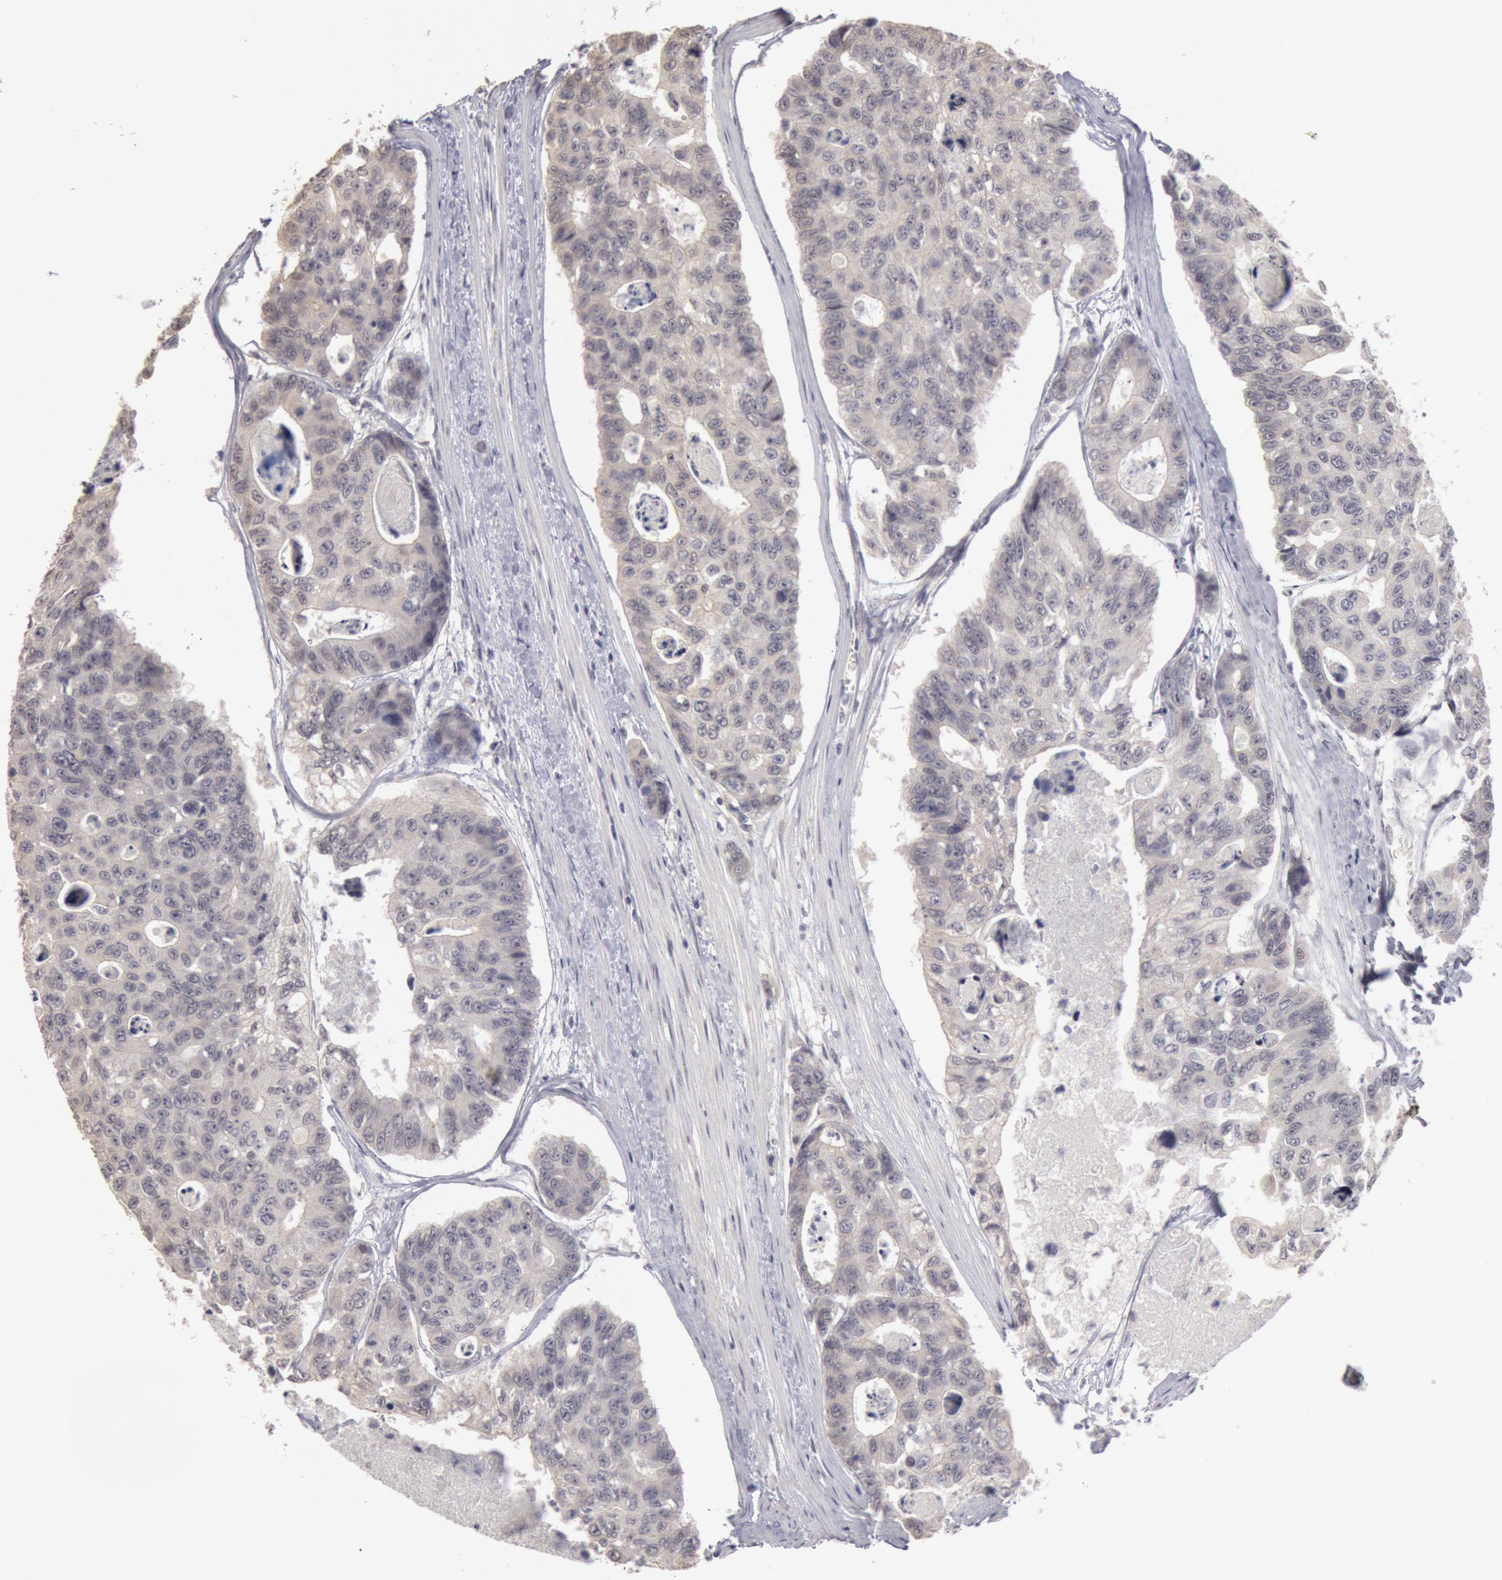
{"staining": {"intensity": "negative", "quantity": "none", "location": "none"}, "tissue": "colorectal cancer", "cell_type": "Tumor cells", "image_type": "cancer", "snomed": [{"axis": "morphology", "description": "Adenocarcinoma, NOS"}, {"axis": "topography", "description": "Colon"}], "caption": "This is an IHC photomicrograph of colorectal cancer (adenocarcinoma). There is no staining in tumor cells.", "gene": "RIMBP3C", "patient": {"sex": "female", "age": 86}}